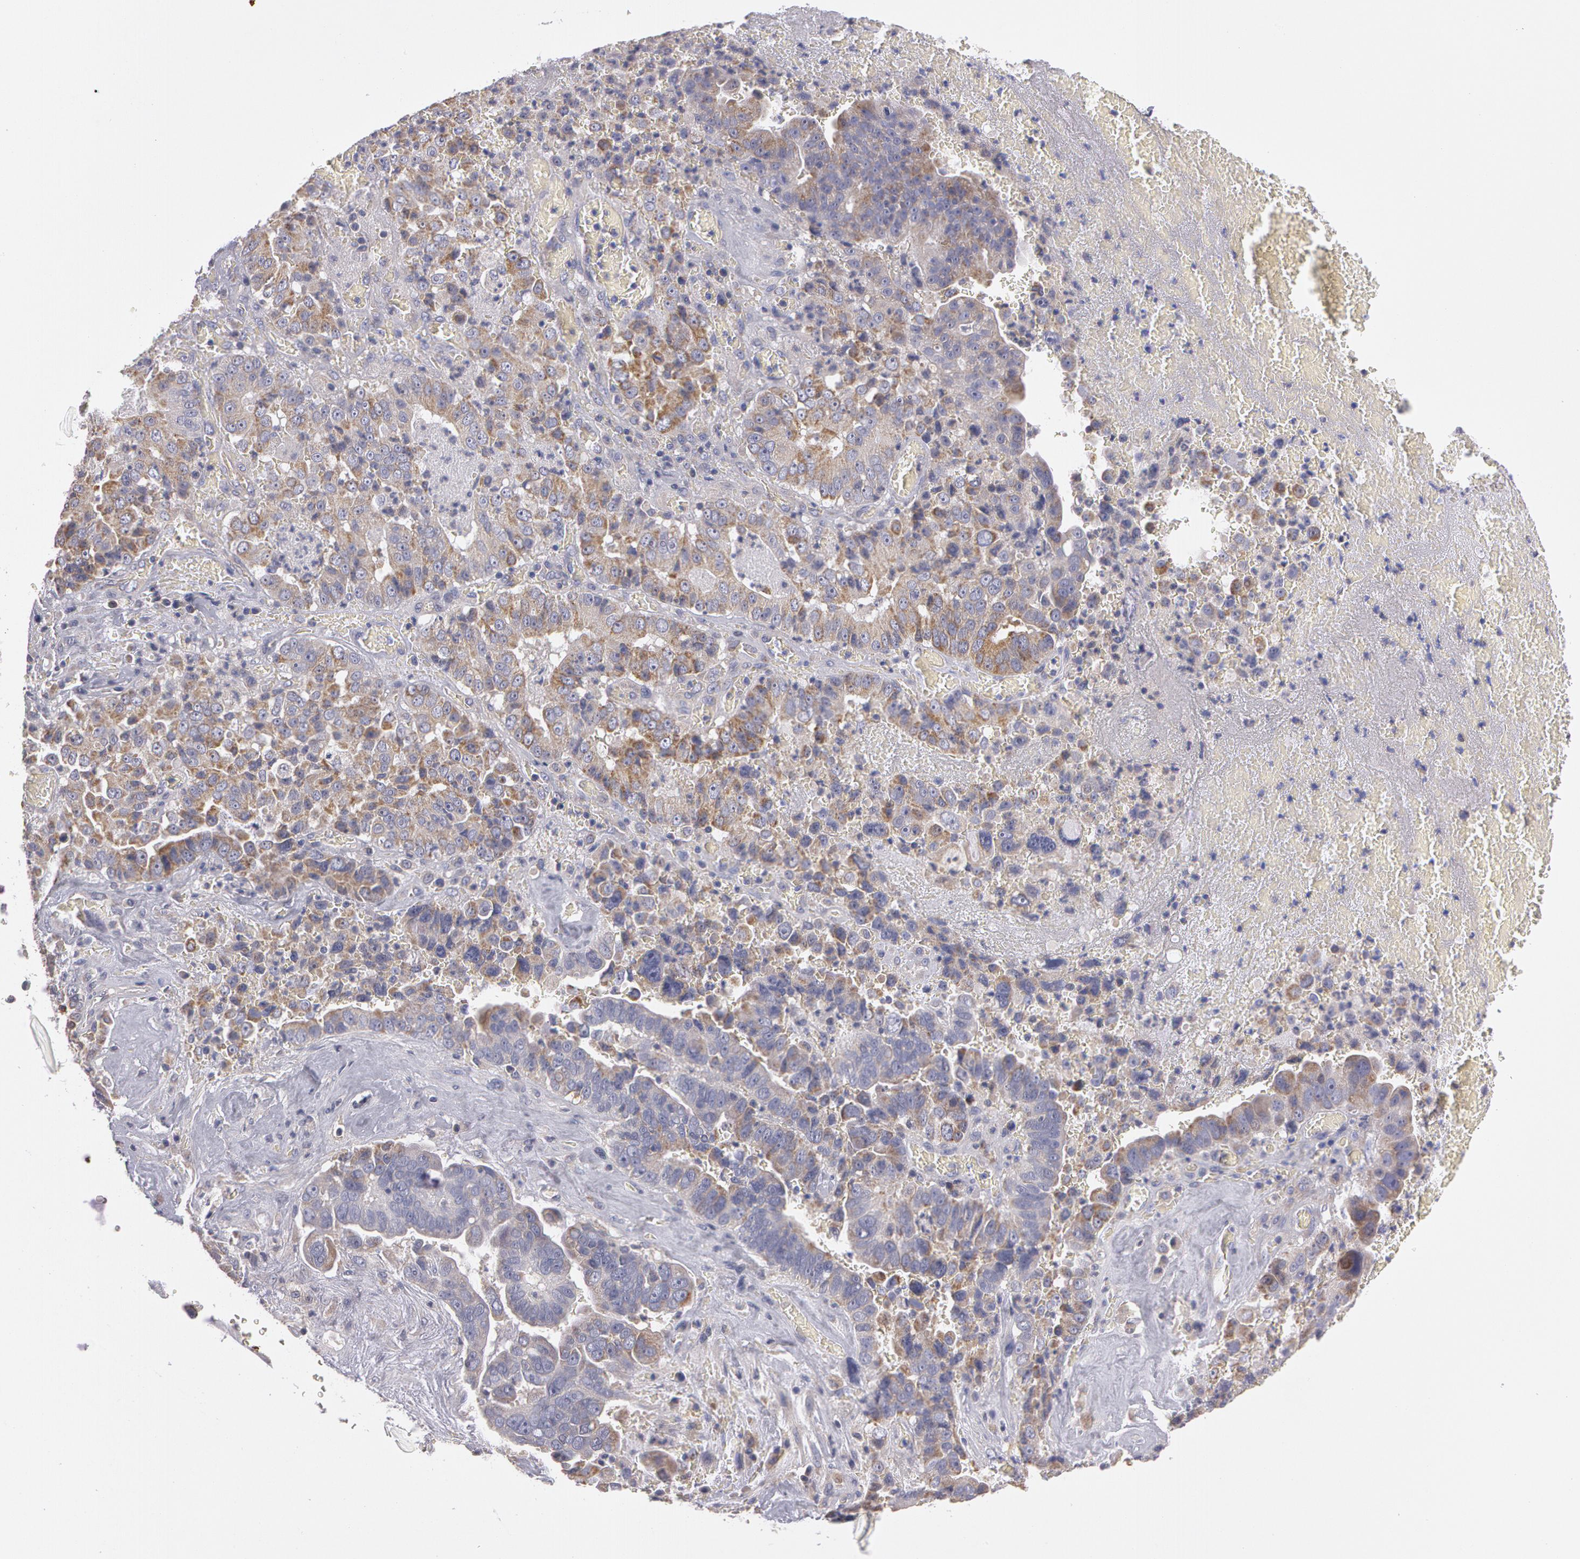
{"staining": {"intensity": "weak", "quantity": "25%-75%", "location": "cytoplasmic/membranous"}, "tissue": "liver cancer", "cell_type": "Tumor cells", "image_type": "cancer", "snomed": [{"axis": "morphology", "description": "Cholangiocarcinoma"}, {"axis": "topography", "description": "Liver"}], "caption": "Liver cancer tissue demonstrates weak cytoplasmic/membranous positivity in approximately 25%-75% of tumor cells", "gene": "NEK9", "patient": {"sex": "female", "age": 79}}